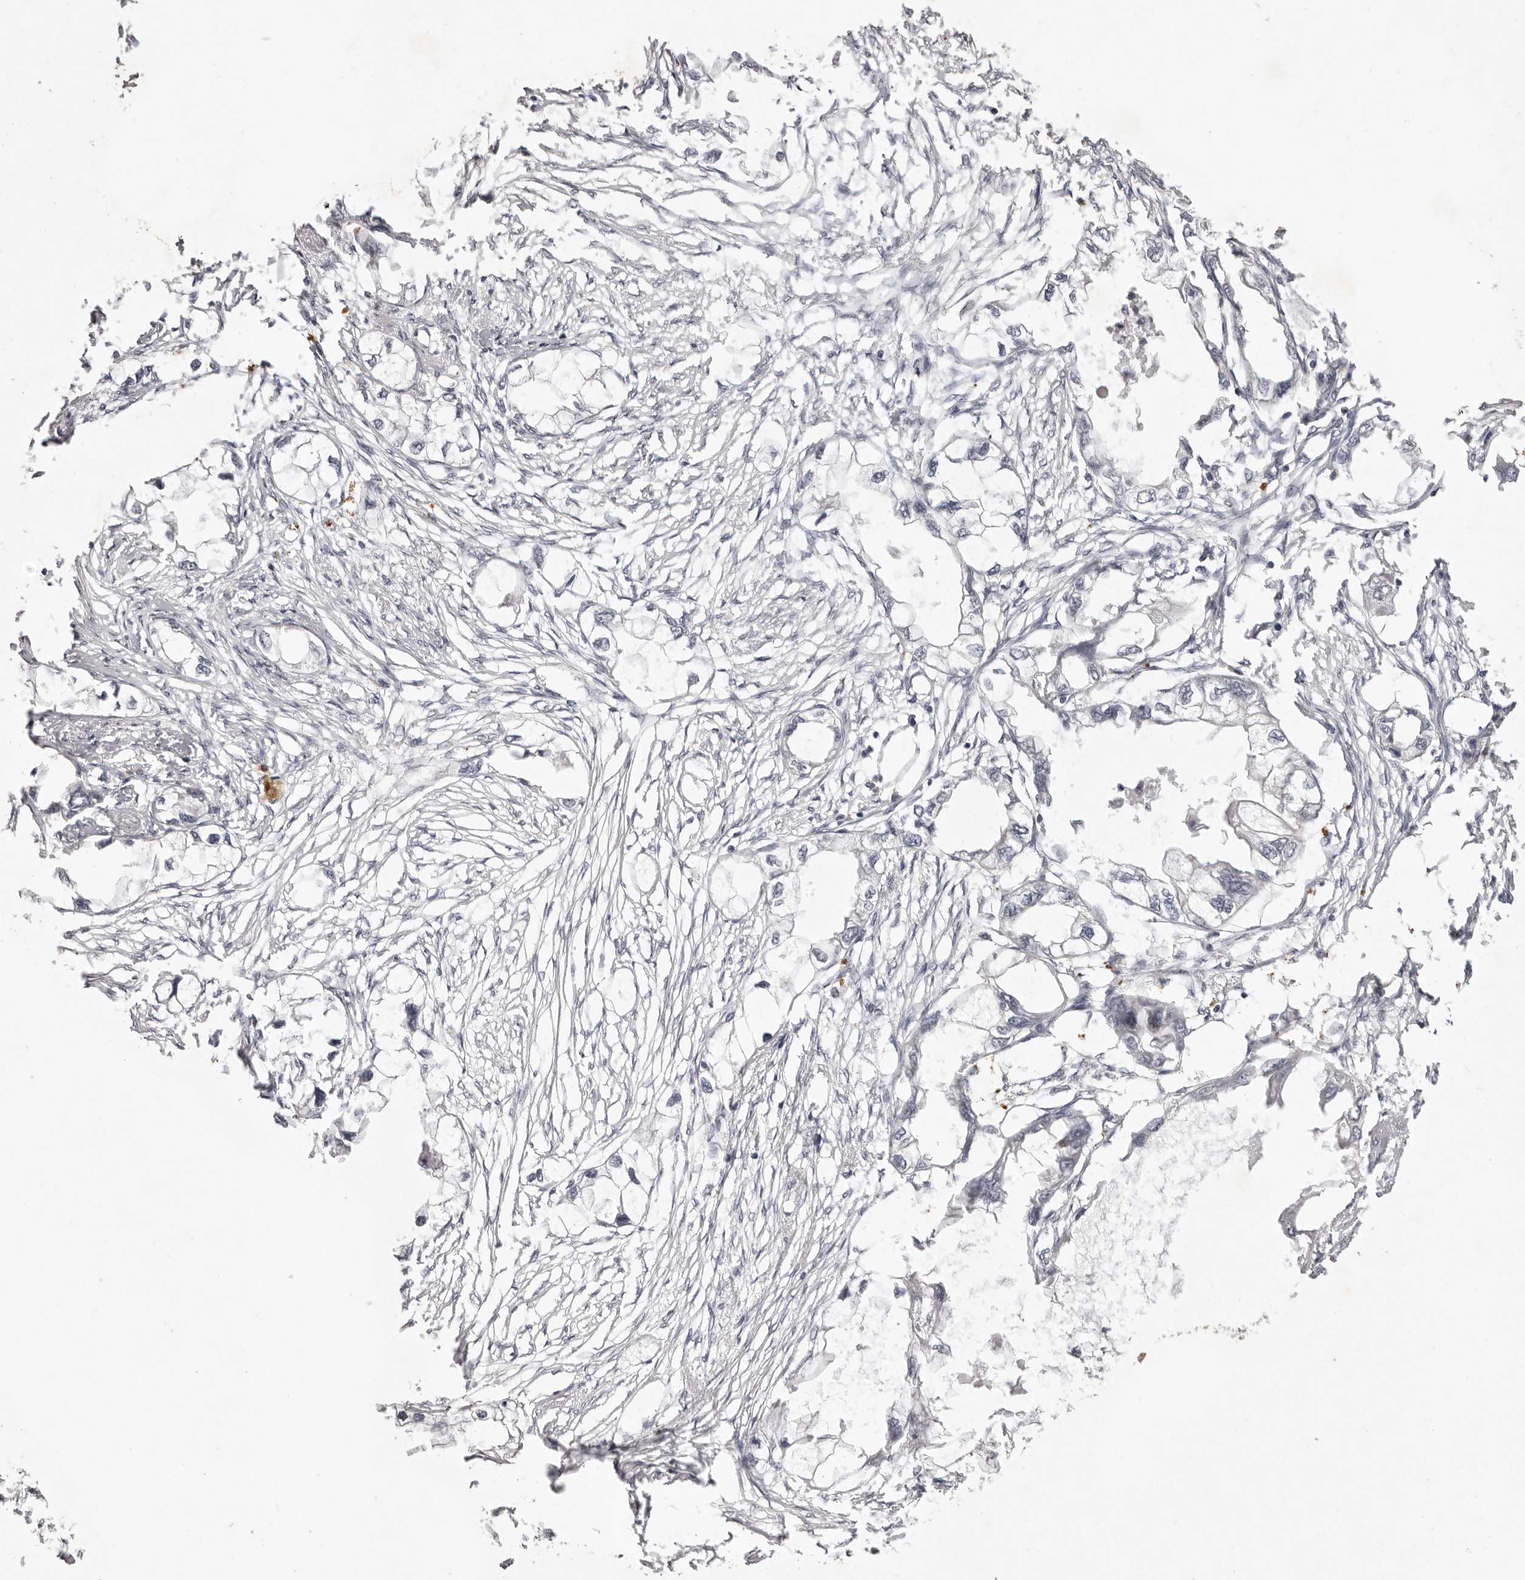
{"staining": {"intensity": "negative", "quantity": "none", "location": "none"}, "tissue": "endometrial cancer", "cell_type": "Tumor cells", "image_type": "cancer", "snomed": [{"axis": "morphology", "description": "Adenocarcinoma, NOS"}, {"axis": "morphology", "description": "Adenocarcinoma, metastatic, NOS"}, {"axis": "topography", "description": "Adipose tissue"}, {"axis": "topography", "description": "Endometrium"}], "caption": "DAB immunohistochemical staining of metastatic adenocarcinoma (endometrial) shows no significant expression in tumor cells. Nuclei are stained in blue.", "gene": "BUD31", "patient": {"sex": "female", "age": 67}}